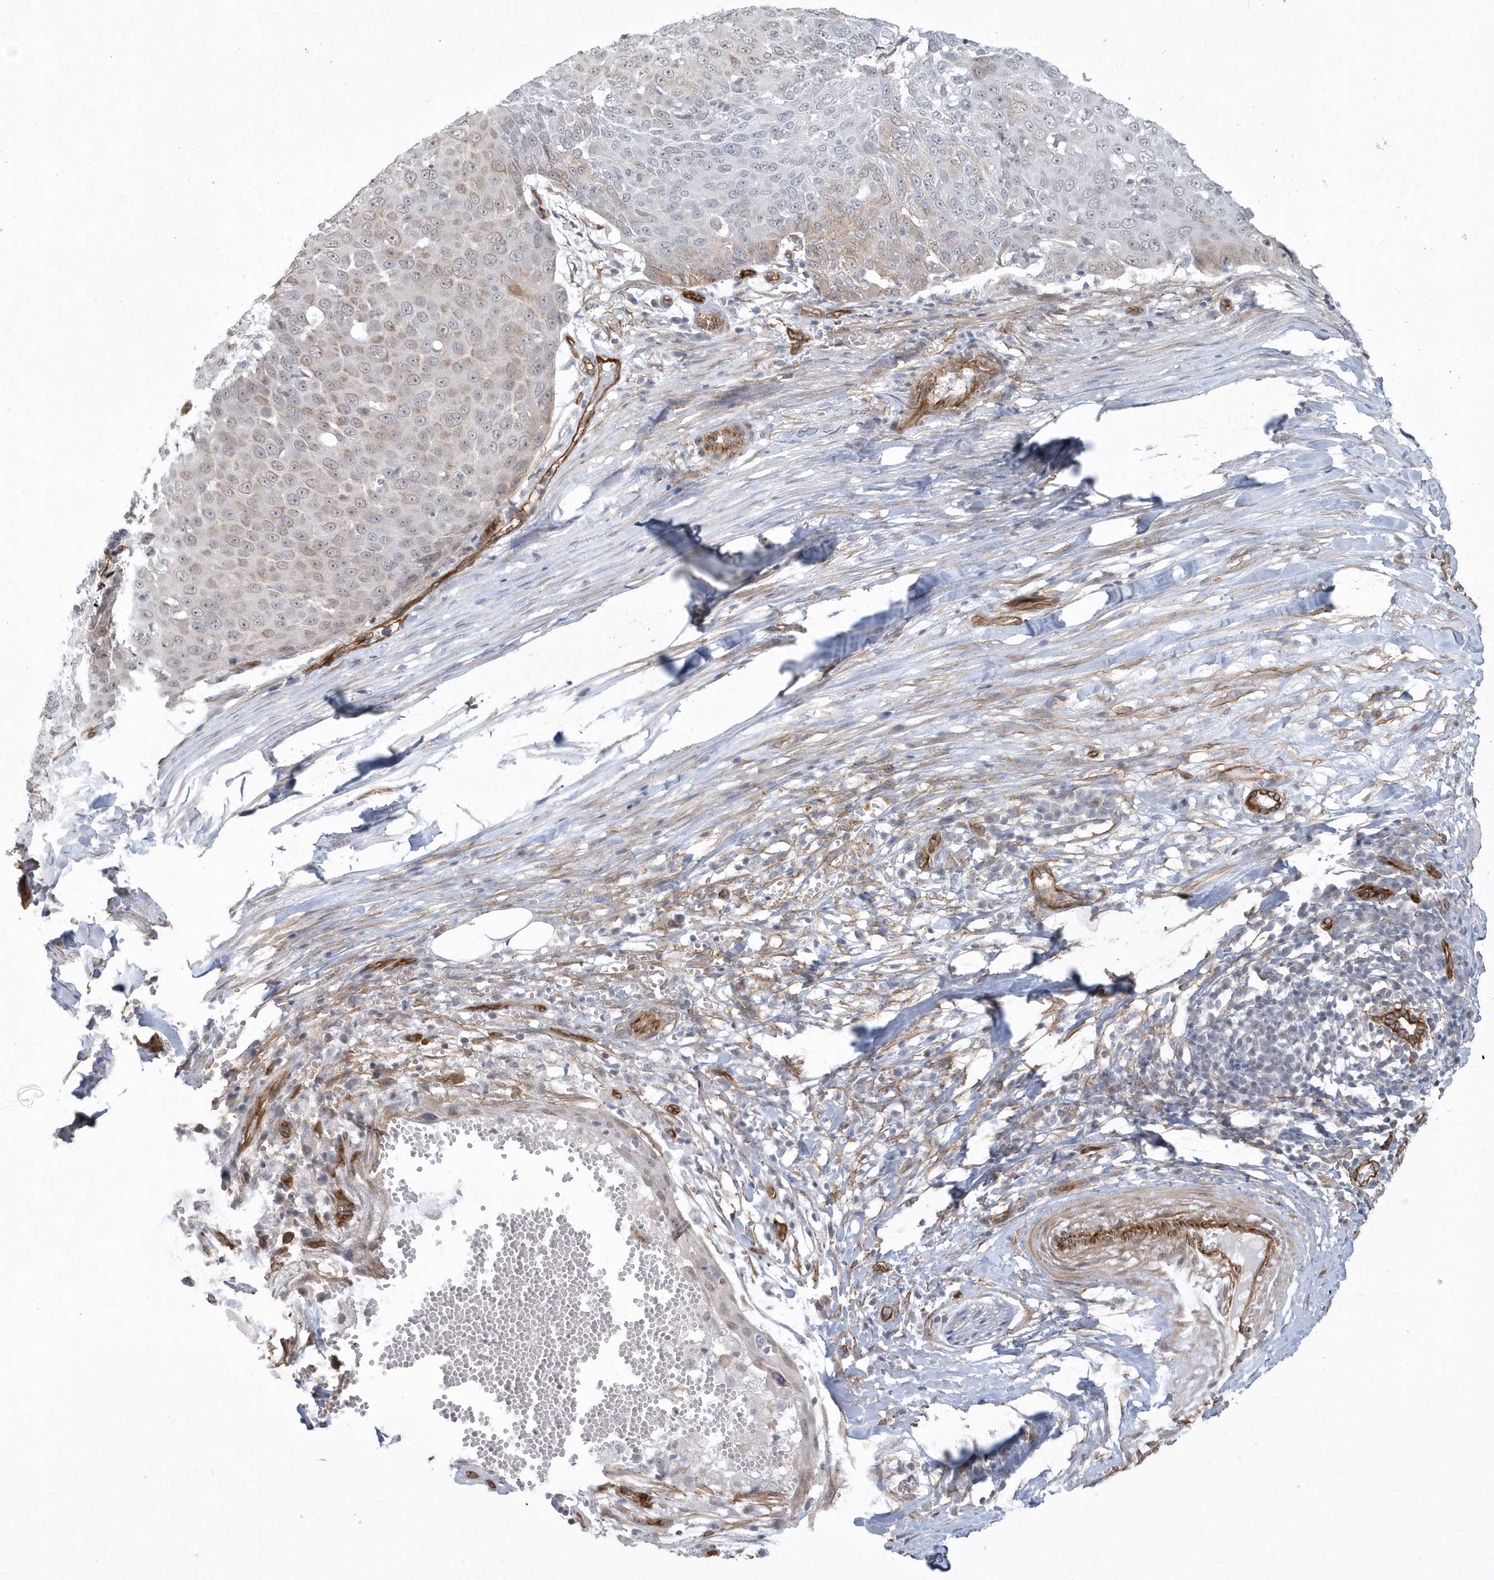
{"staining": {"intensity": "weak", "quantity": "<25%", "location": "cytoplasmic/membranous"}, "tissue": "skin cancer", "cell_type": "Tumor cells", "image_type": "cancer", "snomed": [{"axis": "morphology", "description": "Squamous cell carcinoma, NOS"}, {"axis": "topography", "description": "Skin"}], "caption": "Immunohistochemical staining of skin squamous cell carcinoma reveals no significant expression in tumor cells.", "gene": "RAI14", "patient": {"sex": "male", "age": 71}}